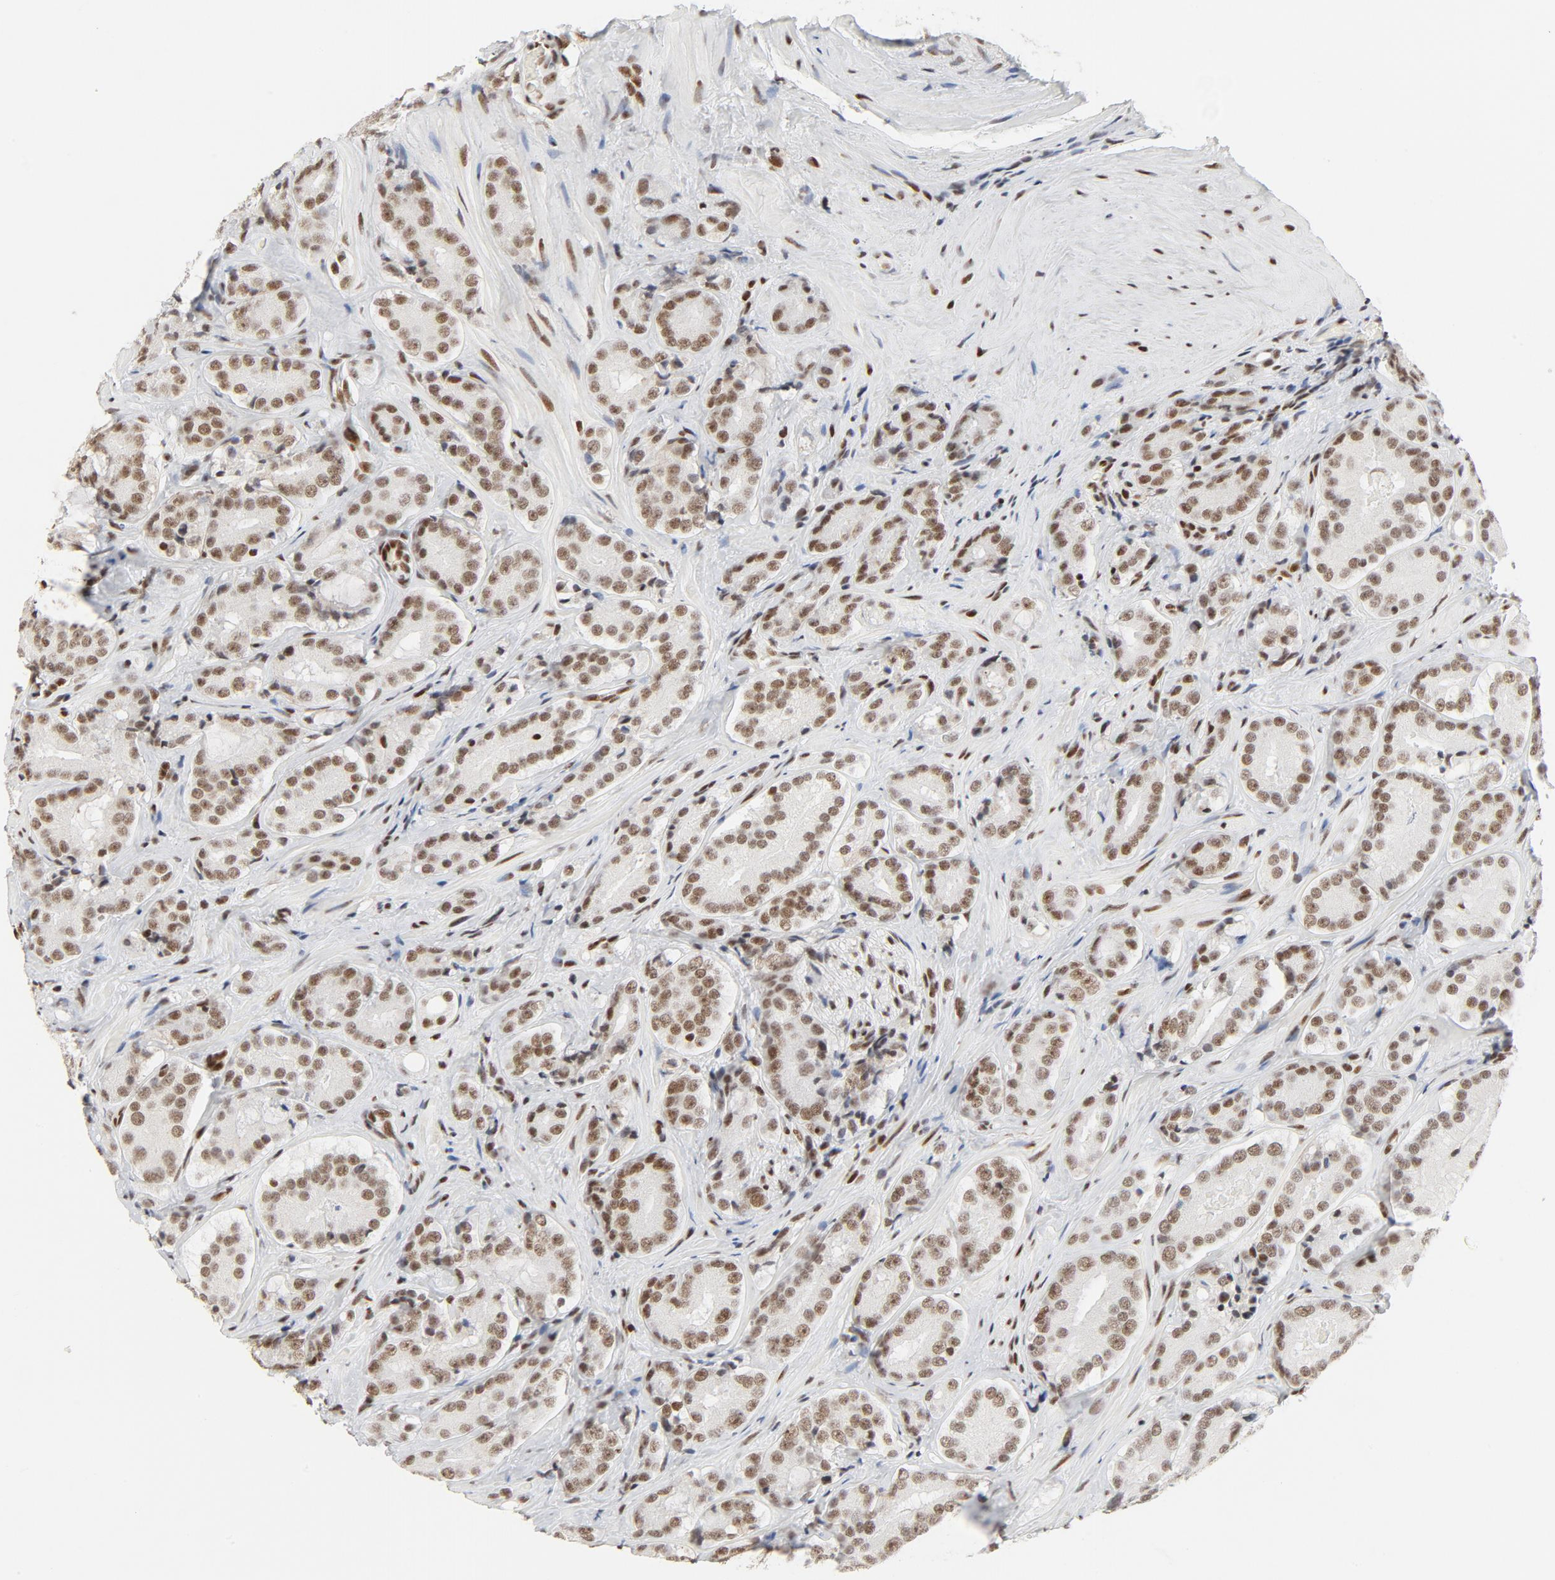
{"staining": {"intensity": "moderate", "quantity": ">75%", "location": "nuclear"}, "tissue": "prostate cancer", "cell_type": "Tumor cells", "image_type": "cancer", "snomed": [{"axis": "morphology", "description": "Adenocarcinoma, High grade"}, {"axis": "topography", "description": "Prostate"}], "caption": "High-magnification brightfield microscopy of prostate adenocarcinoma (high-grade) stained with DAB (brown) and counterstained with hematoxylin (blue). tumor cells exhibit moderate nuclear expression is identified in approximately>75% of cells.", "gene": "GTF2H1", "patient": {"sex": "male", "age": 70}}